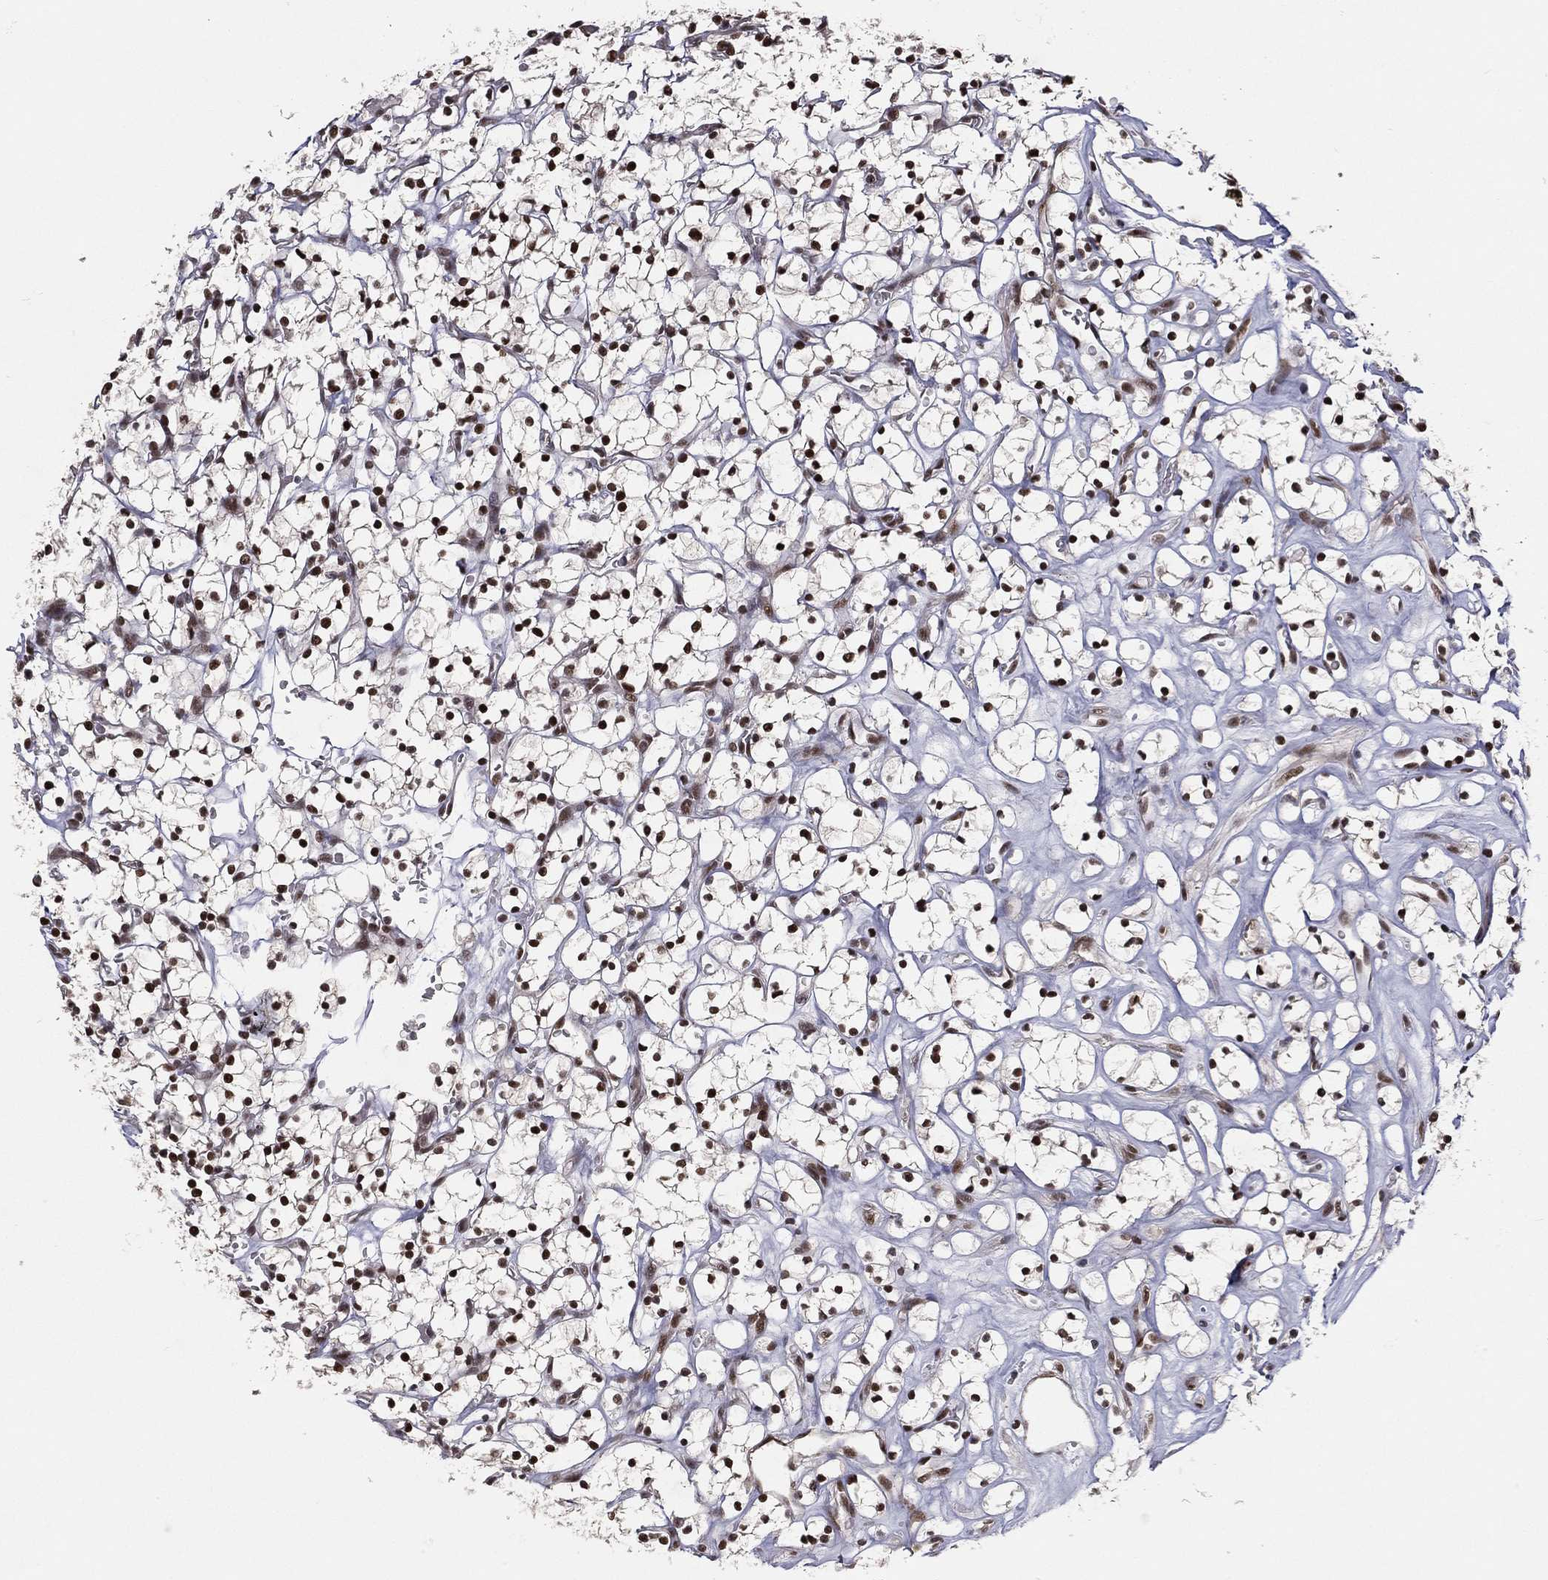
{"staining": {"intensity": "strong", "quantity": ">75%", "location": "nuclear"}, "tissue": "renal cancer", "cell_type": "Tumor cells", "image_type": "cancer", "snomed": [{"axis": "morphology", "description": "Adenocarcinoma, NOS"}, {"axis": "topography", "description": "Kidney"}], "caption": "Protein analysis of renal cancer tissue displays strong nuclear expression in approximately >75% of tumor cells.", "gene": "GPALPP1", "patient": {"sex": "female", "age": 64}}